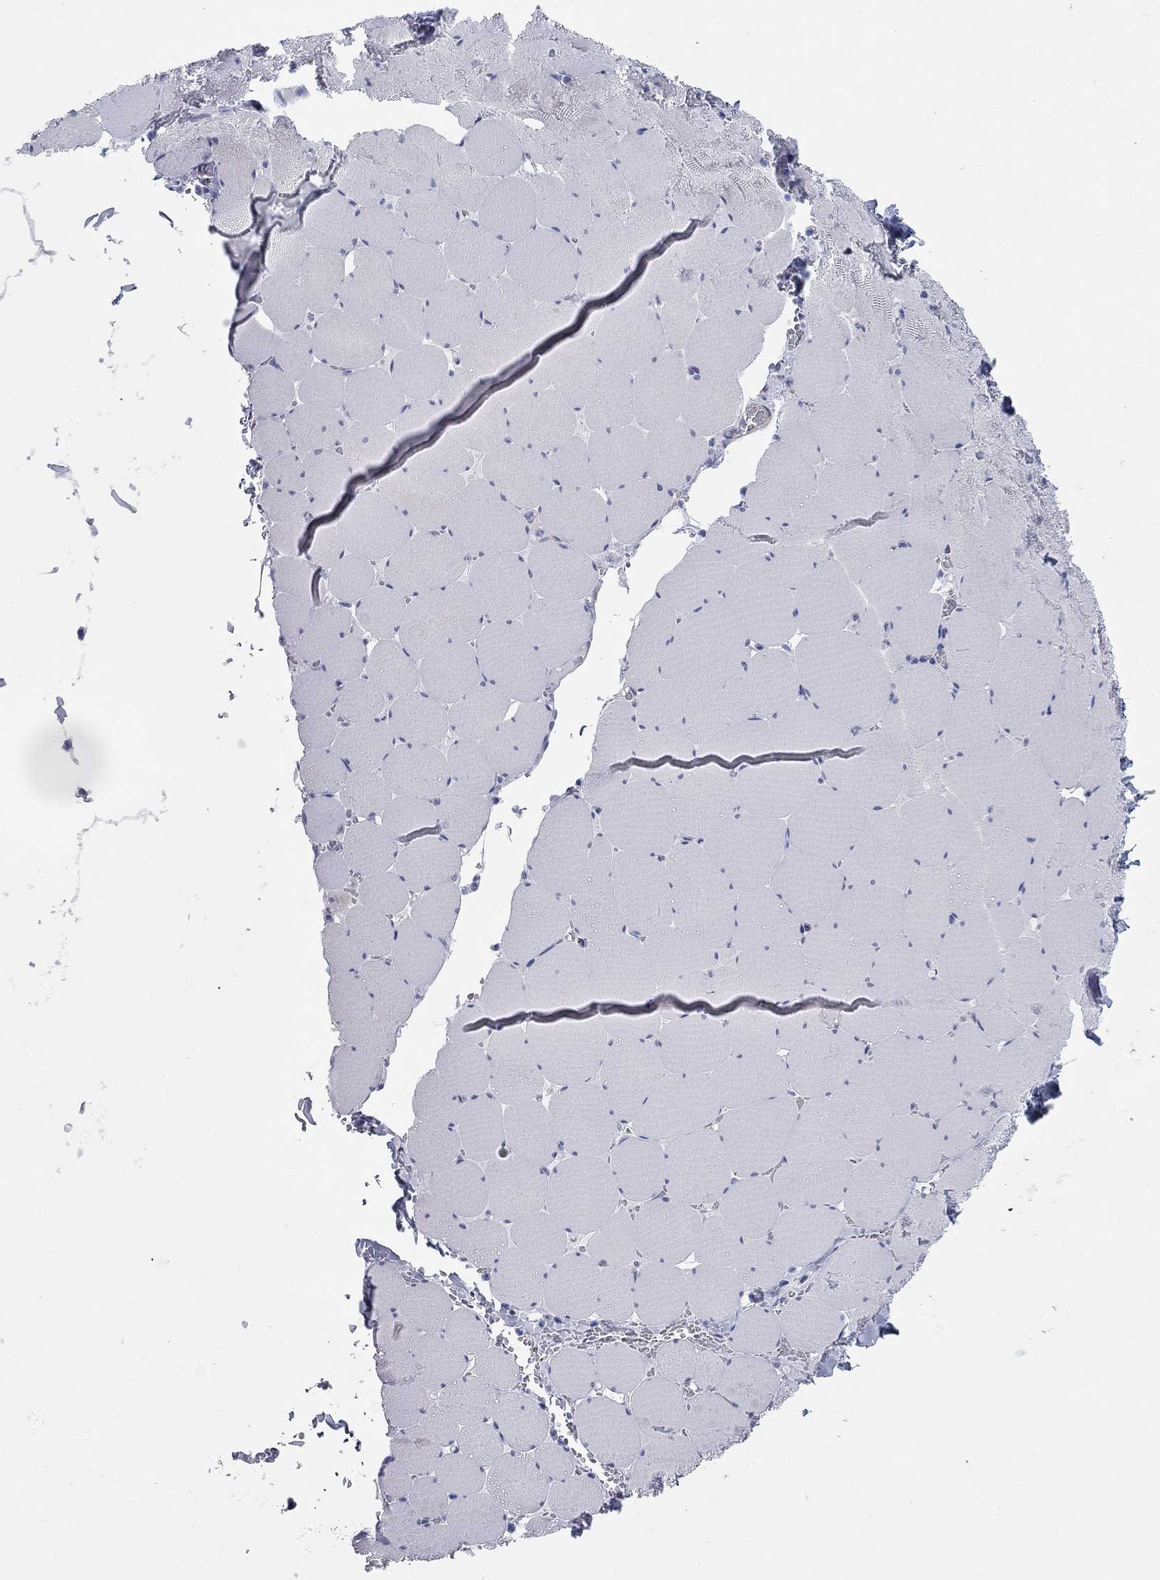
{"staining": {"intensity": "negative", "quantity": "none", "location": "none"}, "tissue": "skeletal muscle", "cell_type": "Myocytes", "image_type": "normal", "snomed": [{"axis": "morphology", "description": "Normal tissue, NOS"}, {"axis": "morphology", "description": "Malignant melanoma, Metastatic site"}, {"axis": "topography", "description": "Skeletal muscle"}], "caption": "This is an IHC micrograph of benign human skeletal muscle. There is no positivity in myocytes.", "gene": "CHI3L2", "patient": {"sex": "male", "age": 50}}